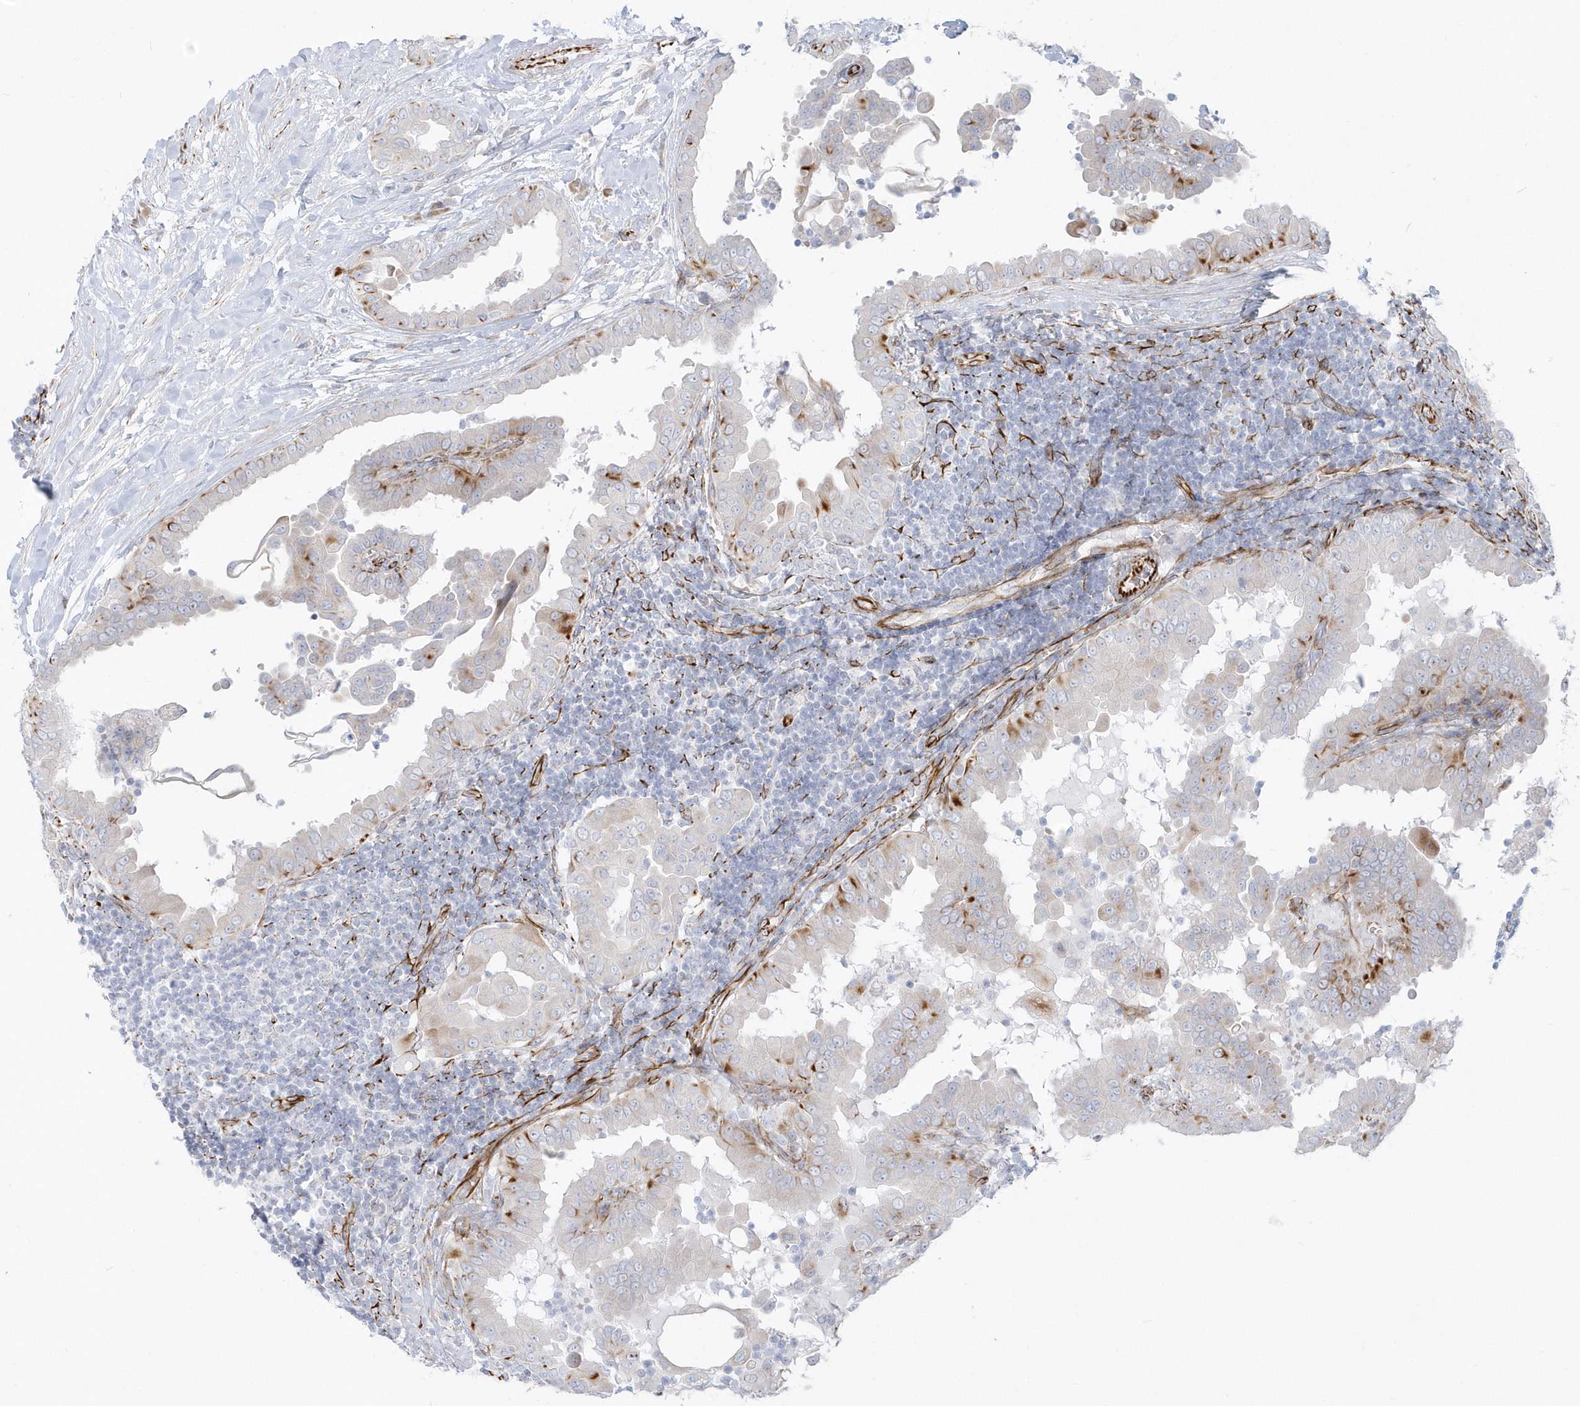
{"staining": {"intensity": "moderate", "quantity": "<25%", "location": "cytoplasmic/membranous"}, "tissue": "thyroid cancer", "cell_type": "Tumor cells", "image_type": "cancer", "snomed": [{"axis": "morphology", "description": "Papillary adenocarcinoma, NOS"}, {"axis": "topography", "description": "Thyroid gland"}], "caption": "IHC of thyroid cancer (papillary adenocarcinoma) exhibits low levels of moderate cytoplasmic/membranous expression in about <25% of tumor cells.", "gene": "PPIL6", "patient": {"sex": "male", "age": 33}}